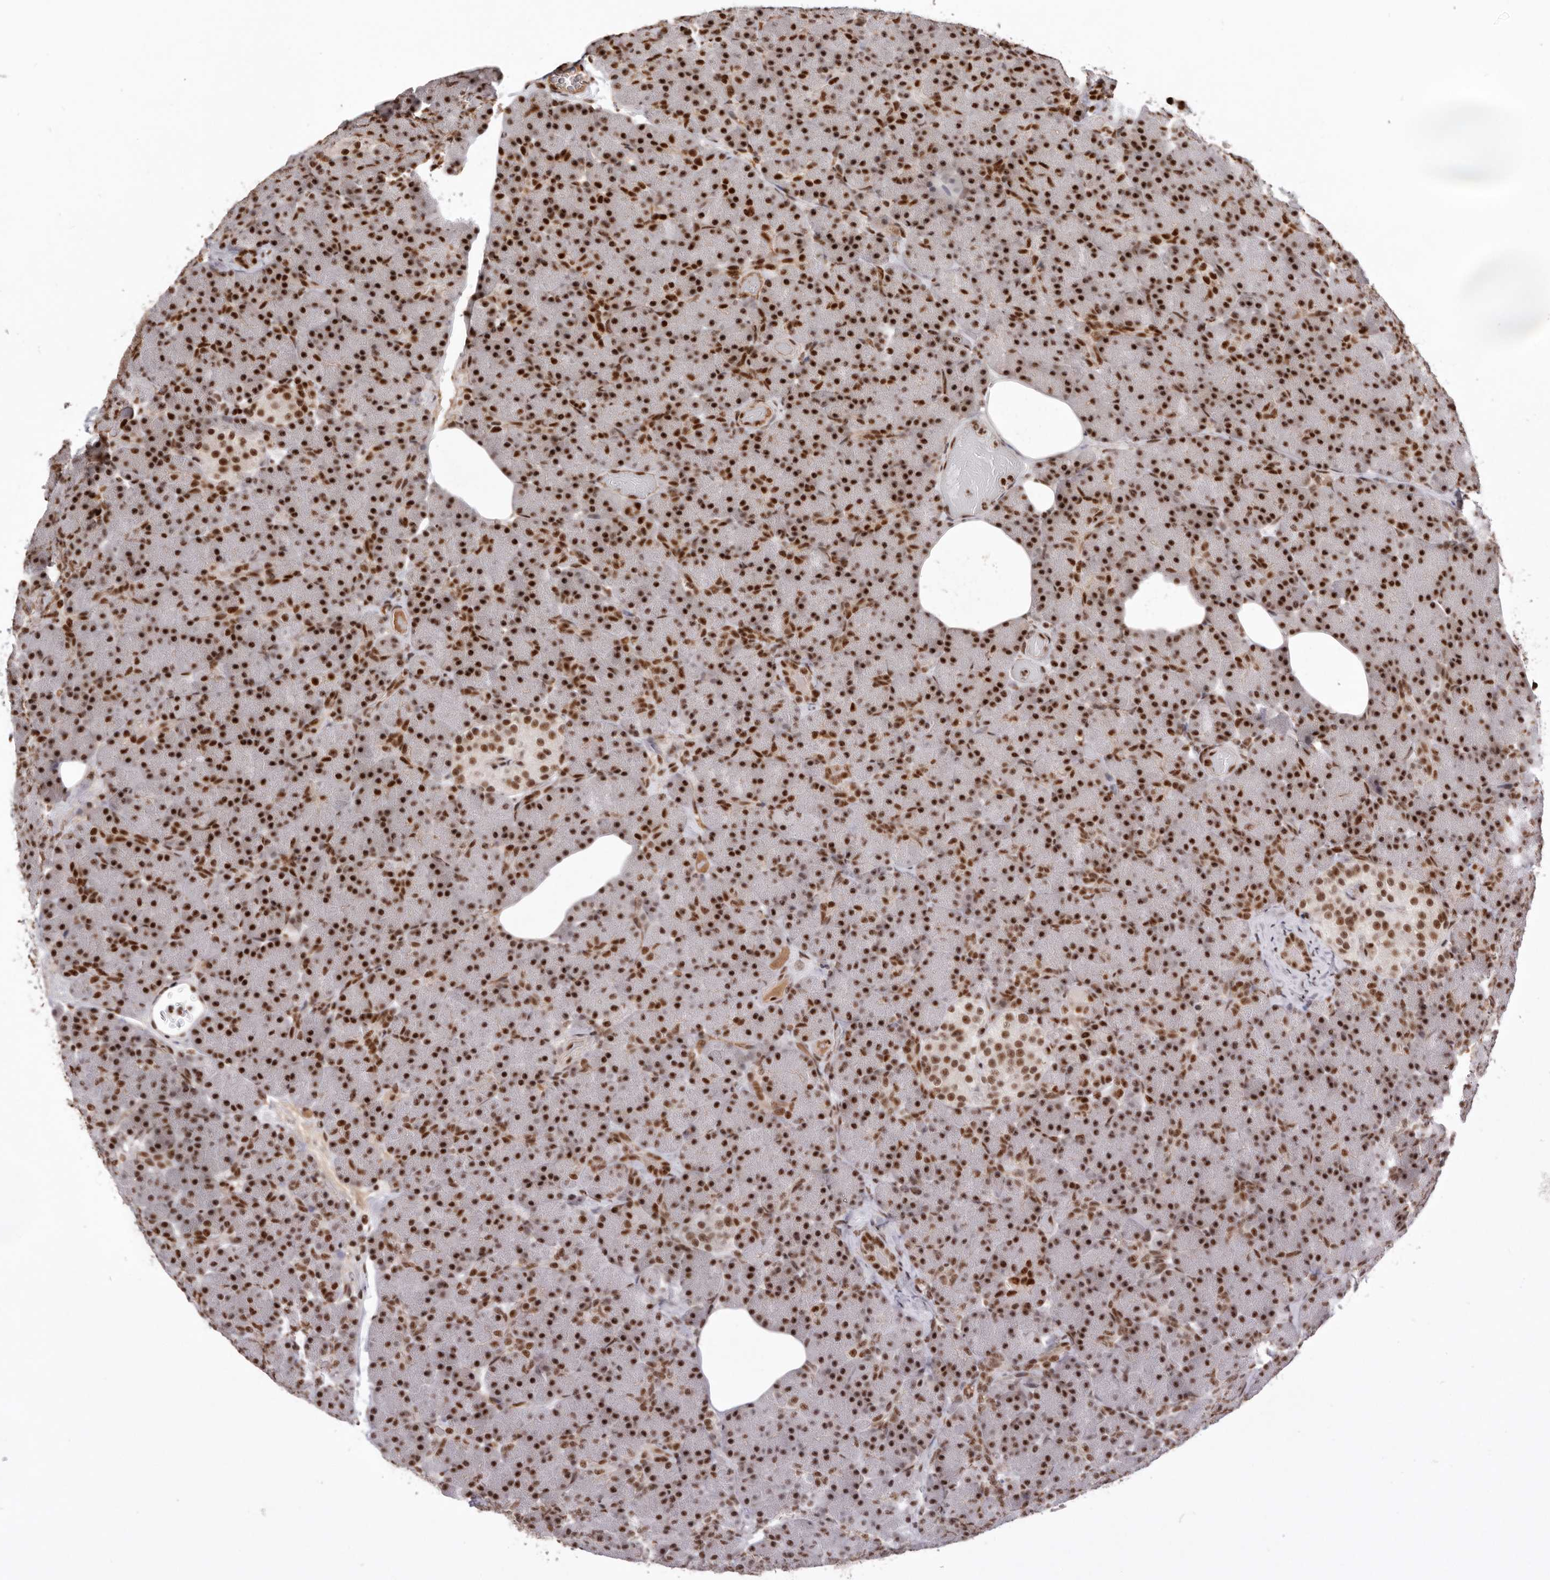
{"staining": {"intensity": "strong", "quantity": ">75%", "location": "nuclear"}, "tissue": "pancreas", "cell_type": "Exocrine glandular cells", "image_type": "normal", "snomed": [{"axis": "morphology", "description": "Normal tissue, NOS"}, {"axis": "topography", "description": "Pancreas"}], "caption": "The photomicrograph shows immunohistochemical staining of benign pancreas. There is strong nuclear staining is appreciated in about >75% of exocrine glandular cells. (IHC, brightfield microscopy, high magnification).", "gene": "CHTOP", "patient": {"sex": "female", "age": 43}}